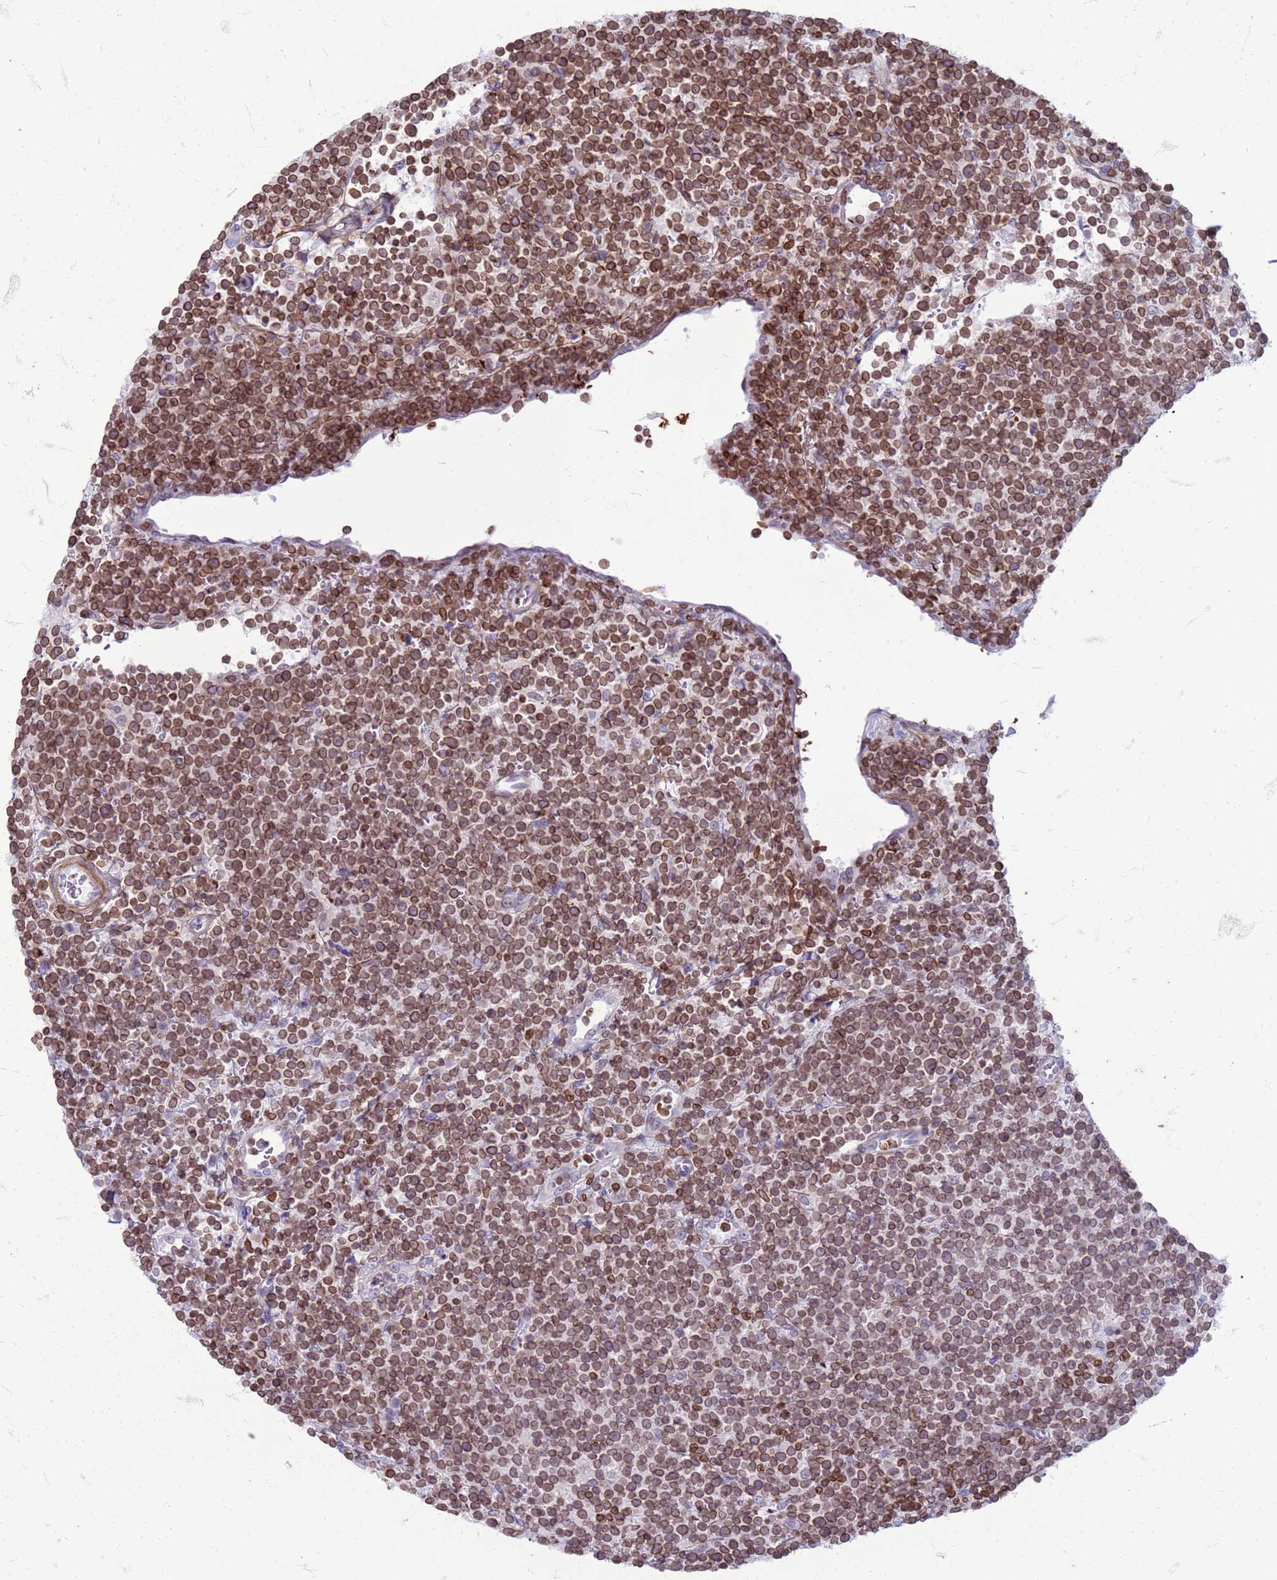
{"staining": {"intensity": "moderate", "quantity": ">75%", "location": "cytoplasmic/membranous,nuclear"}, "tissue": "lymphoma", "cell_type": "Tumor cells", "image_type": "cancer", "snomed": [{"axis": "morphology", "description": "Malignant lymphoma, non-Hodgkin's type, High grade"}, {"axis": "topography", "description": "Lymph node"}], "caption": "Immunohistochemical staining of human high-grade malignant lymphoma, non-Hodgkin's type displays medium levels of moderate cytoplasmic/membranous and nuclear protein positivity in approximately >75% of tumor cells. The staining was performed using DAB, with brown indicating positive protein expression. Nuclei are stained blue with hematoxylin.", "gene": "METTL25B", "patient": {"sex": "male", "age": 61}}